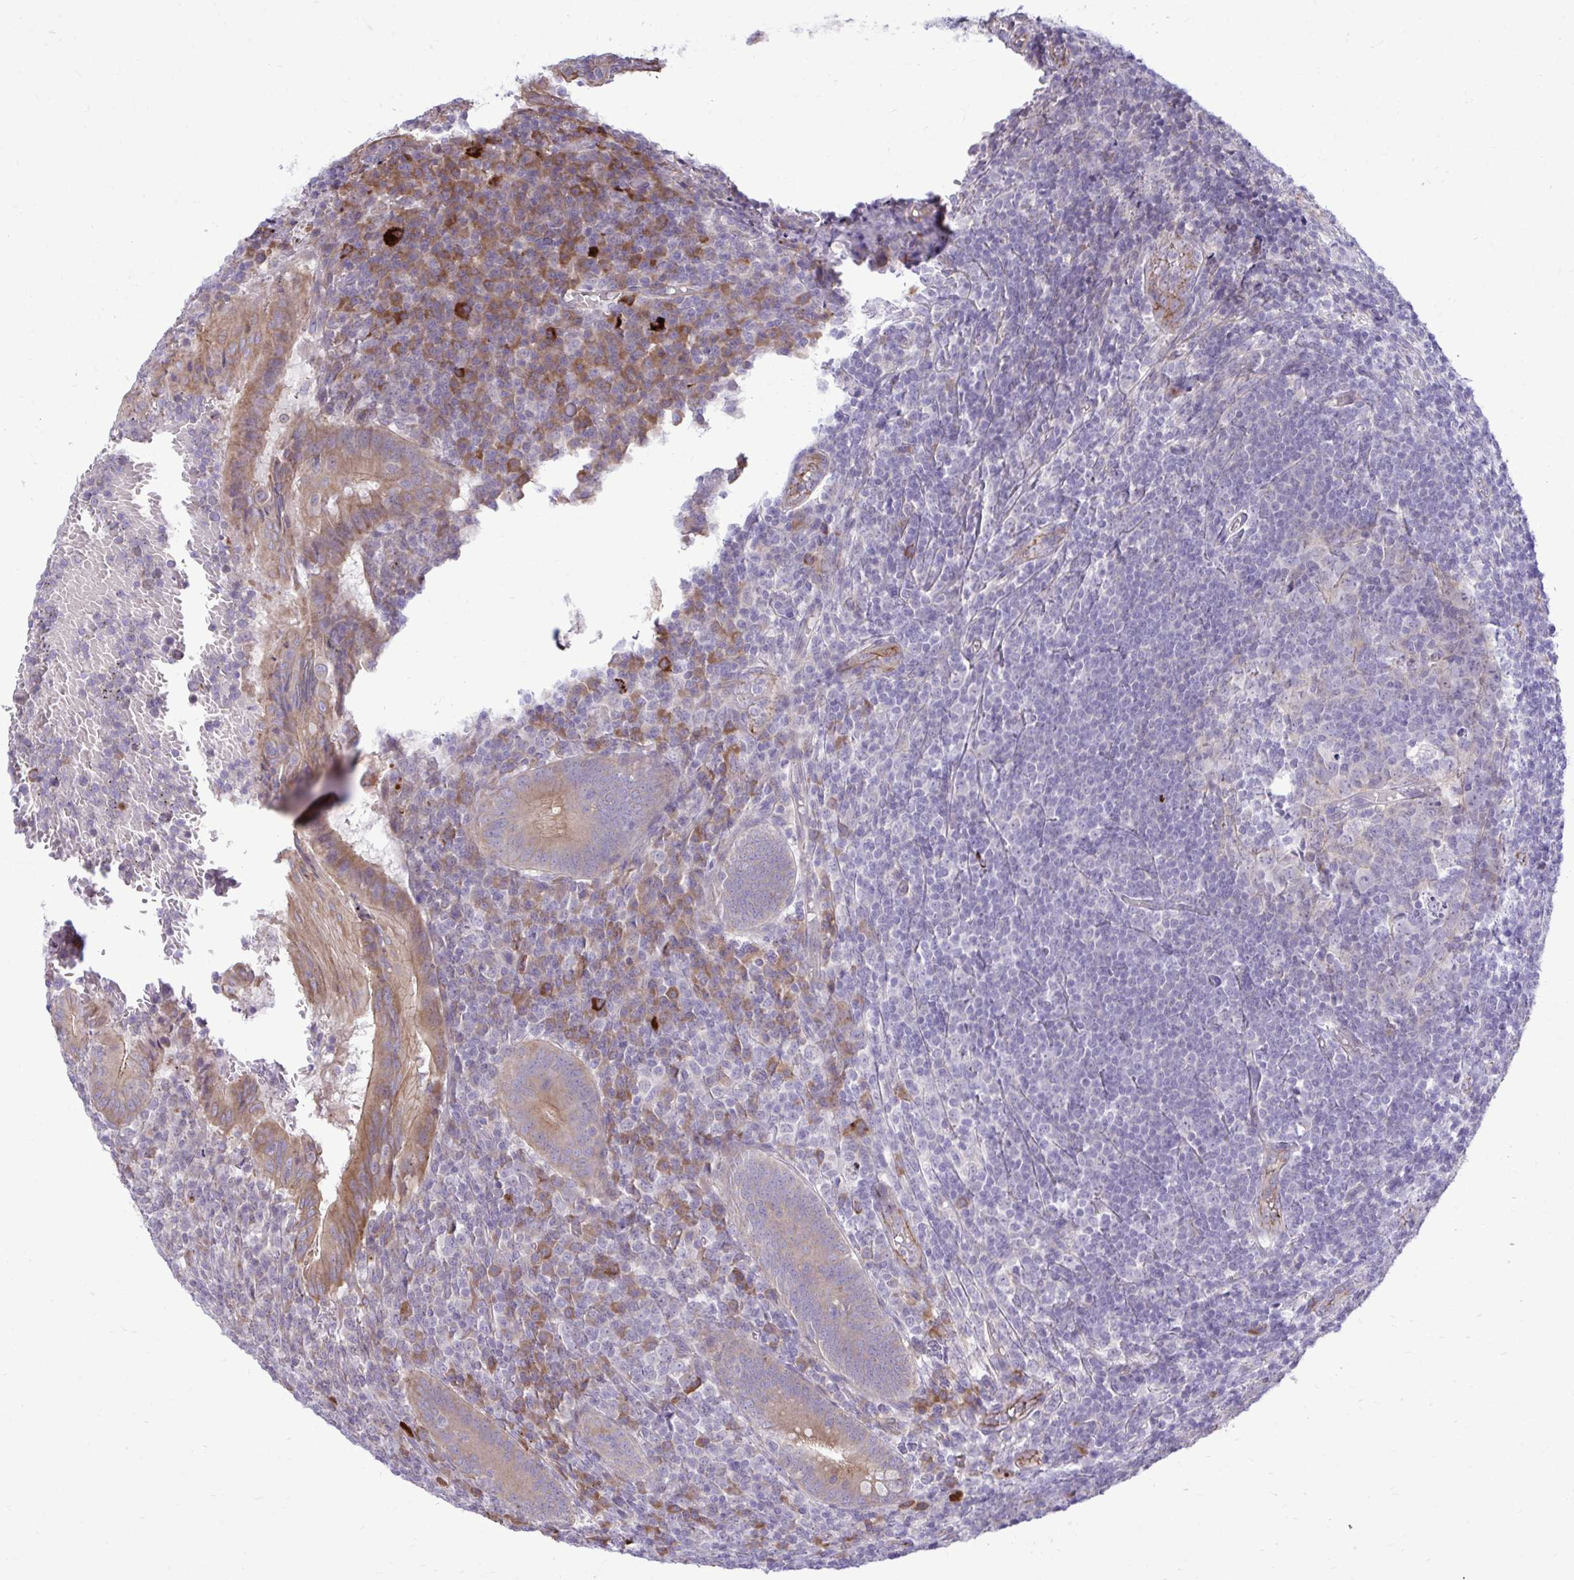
{"staining": {"intensity": "moderate", "quantity": ">75%", "location": "cytoplasmic/membranous"}, "tissue": "appendix", "cell_type": "Glandular cells", "image_type": "normal", "snomed": [{"axis": "morphology", "description": "Normal tissue, NOS"}, {"axis": "topography", "description": "Appendix"}], "caption": "Immunohistochemistry of normal appendix displays medium levels of moderate cytoplasmic/membranous expression in approximately >75% of glandular cells.", "gene": "METTL9", "patient": {"sex": "male", "age": 18}}